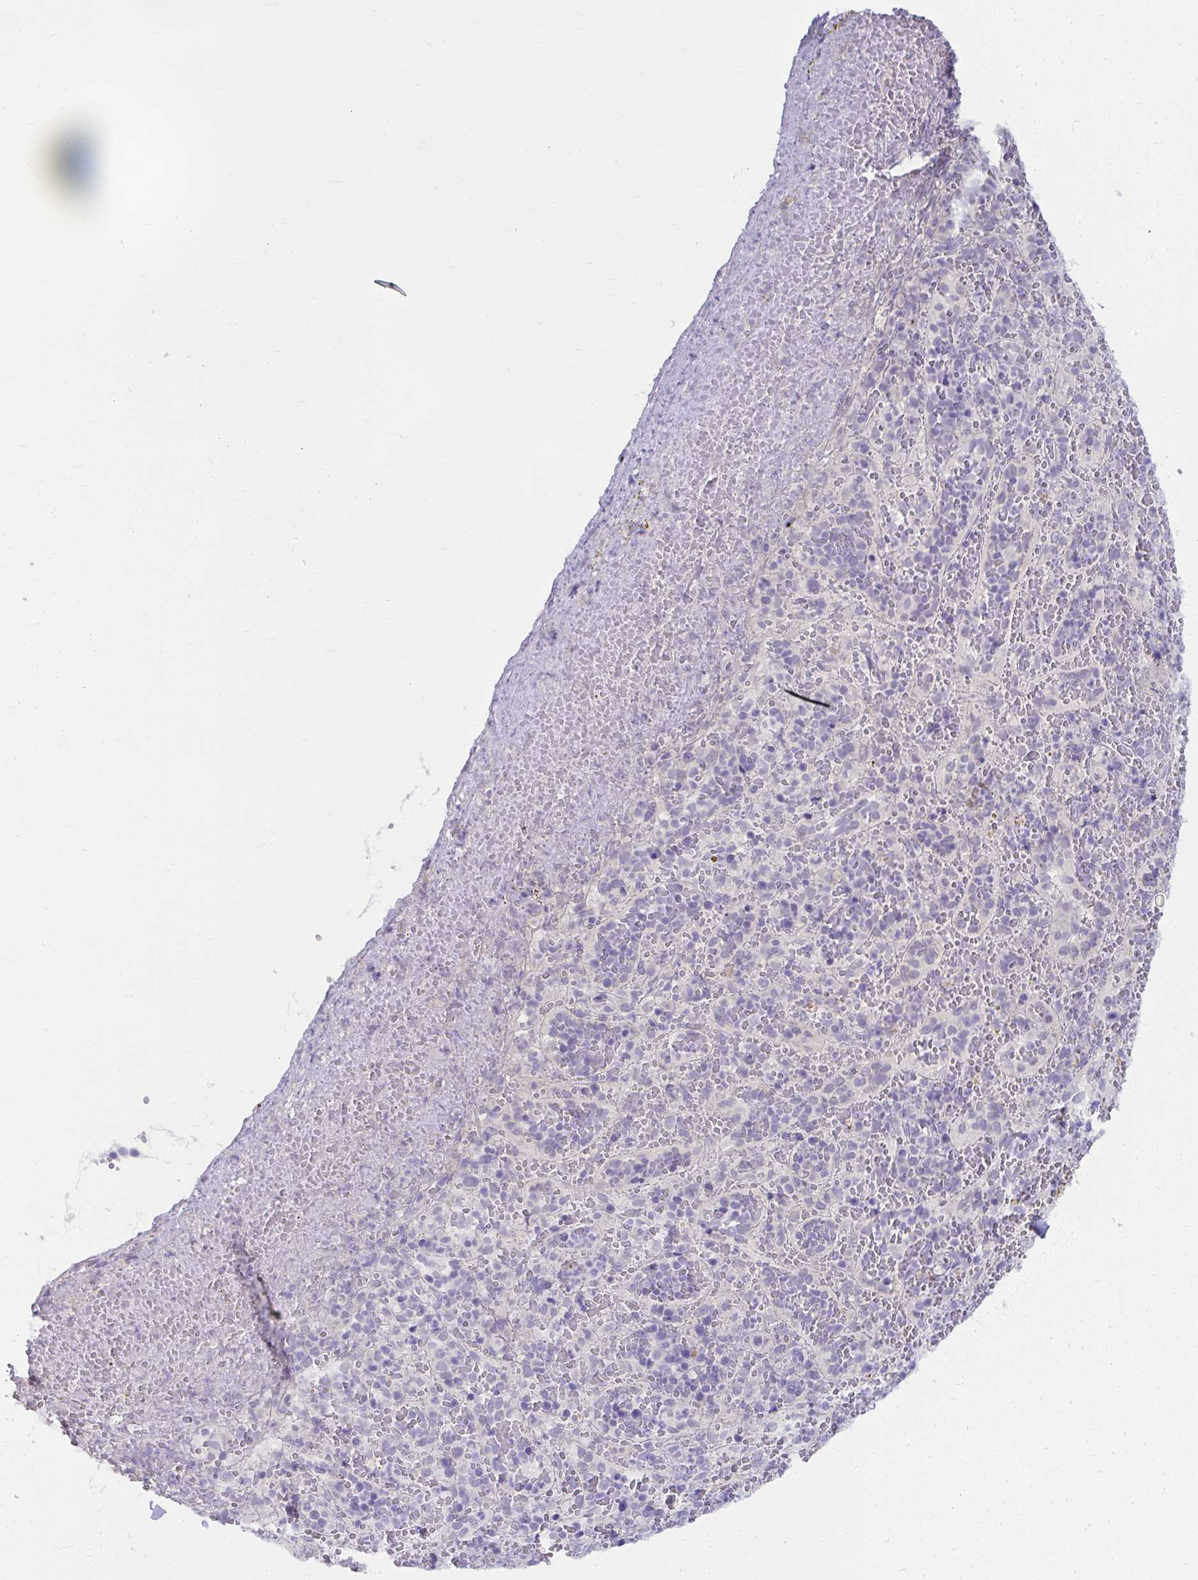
{"staining": {"intensity": "negative", "quantity": "none", "location": "none"}, "tissue": "spleen", "cell_type": "Cells in red pulp", "image_type": "normal", "snomed": [{"axis": "morphology", "description": "Normal tissue, NOS"}, {"axis": "topography", "description": "Spleen"}], "caption": "Immunohistochemical staining of unremarkable human spleen demonstrates no significant expression in cells in red pulp. (DAB (3,3'-diaminobenzidine) immunohistochemistry, high magnification).", "gene": "UGT3A2", "patient": {"sex": "female", "age": 50}}